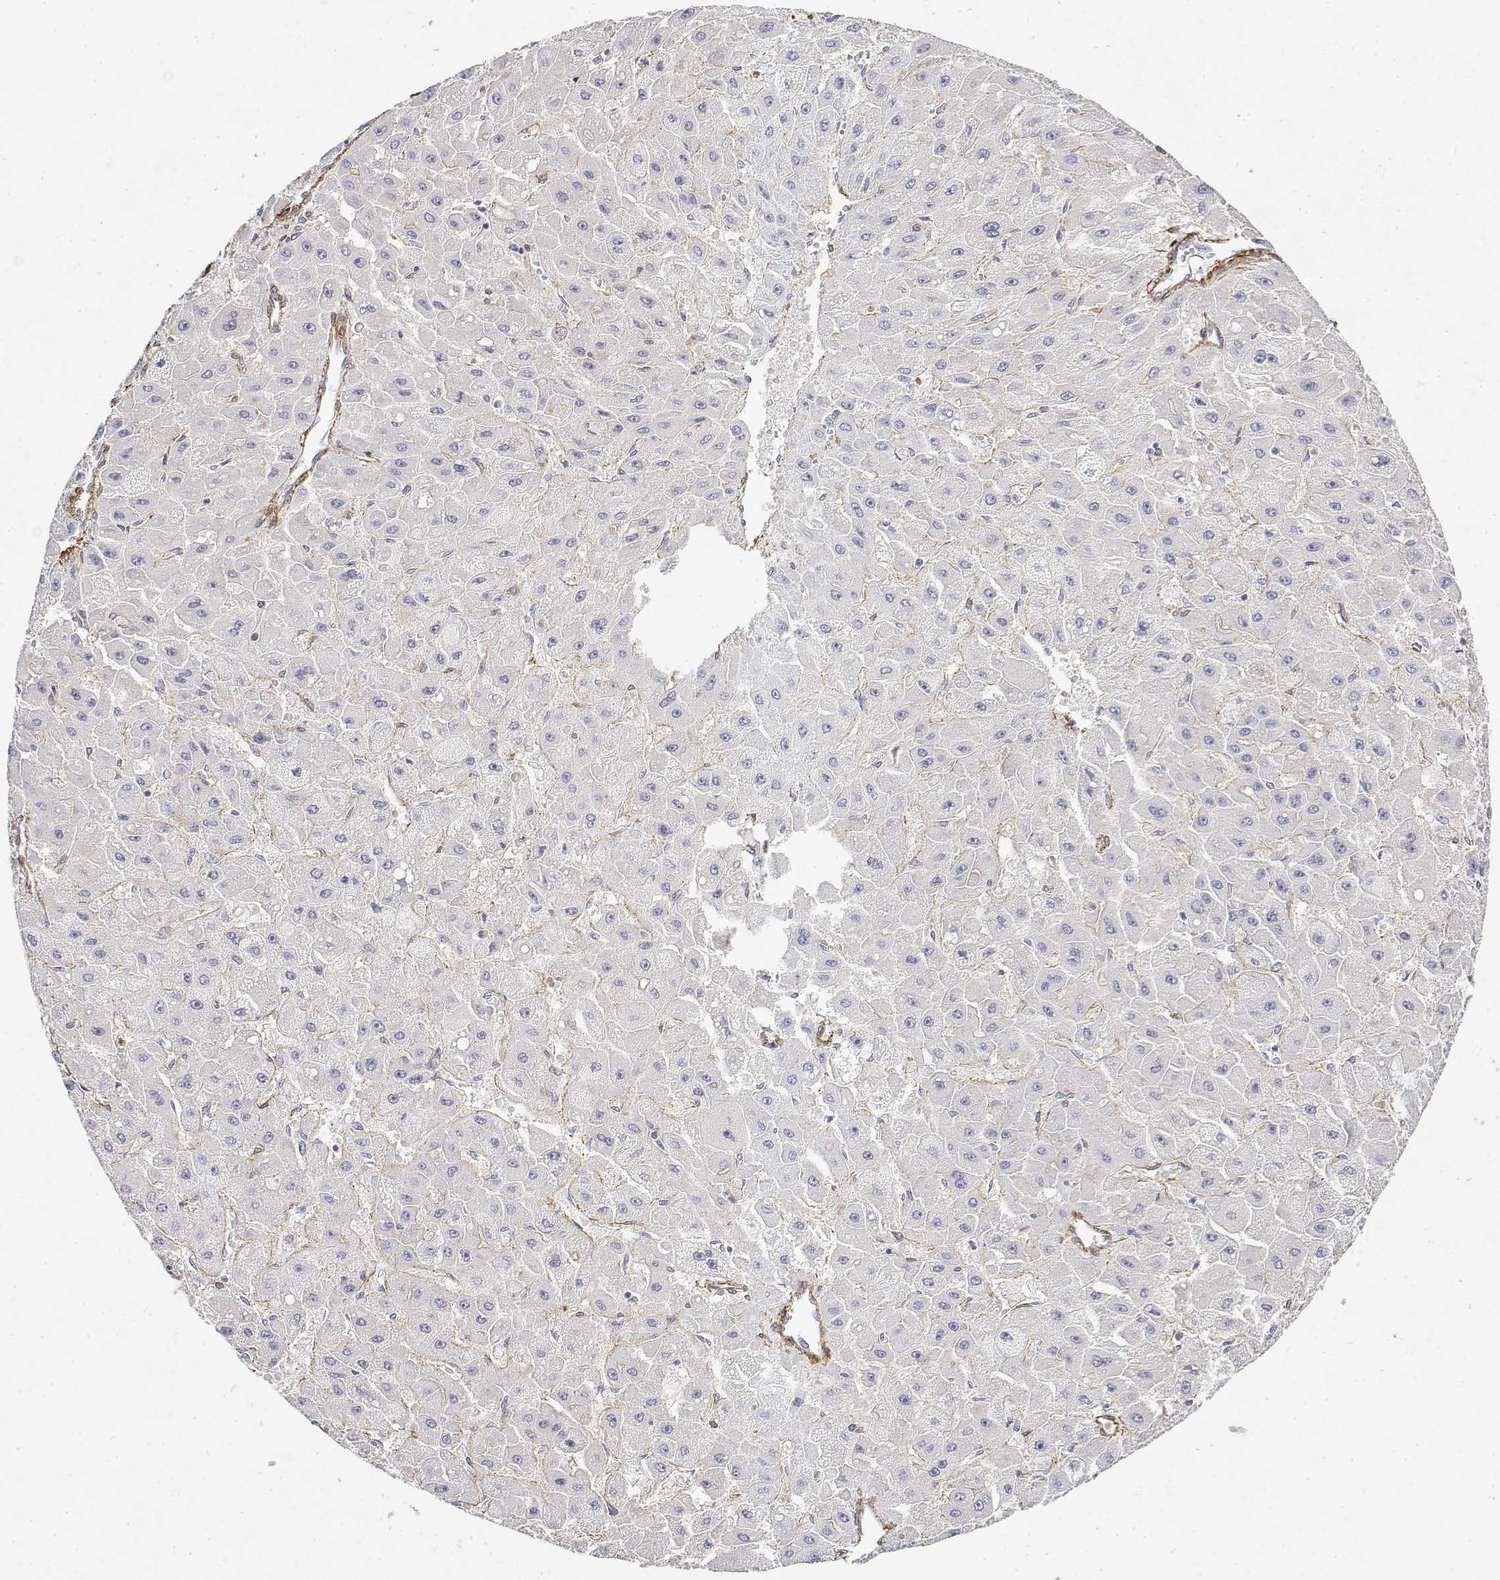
{"staining": {"intensity": "negative", "quantity": "none", "location": "none"}, "tissue": "liver cancer", "cell_type": "Tumor cells", "image_type": "cancer", "snomed": [{"axis": "morphology", "description": "Carcinoma, Hepatocellular, NOS"}, {"axis": "topography", "description": "Liver"}], "caption": "Tumor cells are negative for brown protein staining in liver cancer (hepatocellular carcinoma).", "gene": "SOWAHD", "patient": {"sex": "female", "age": 25}}